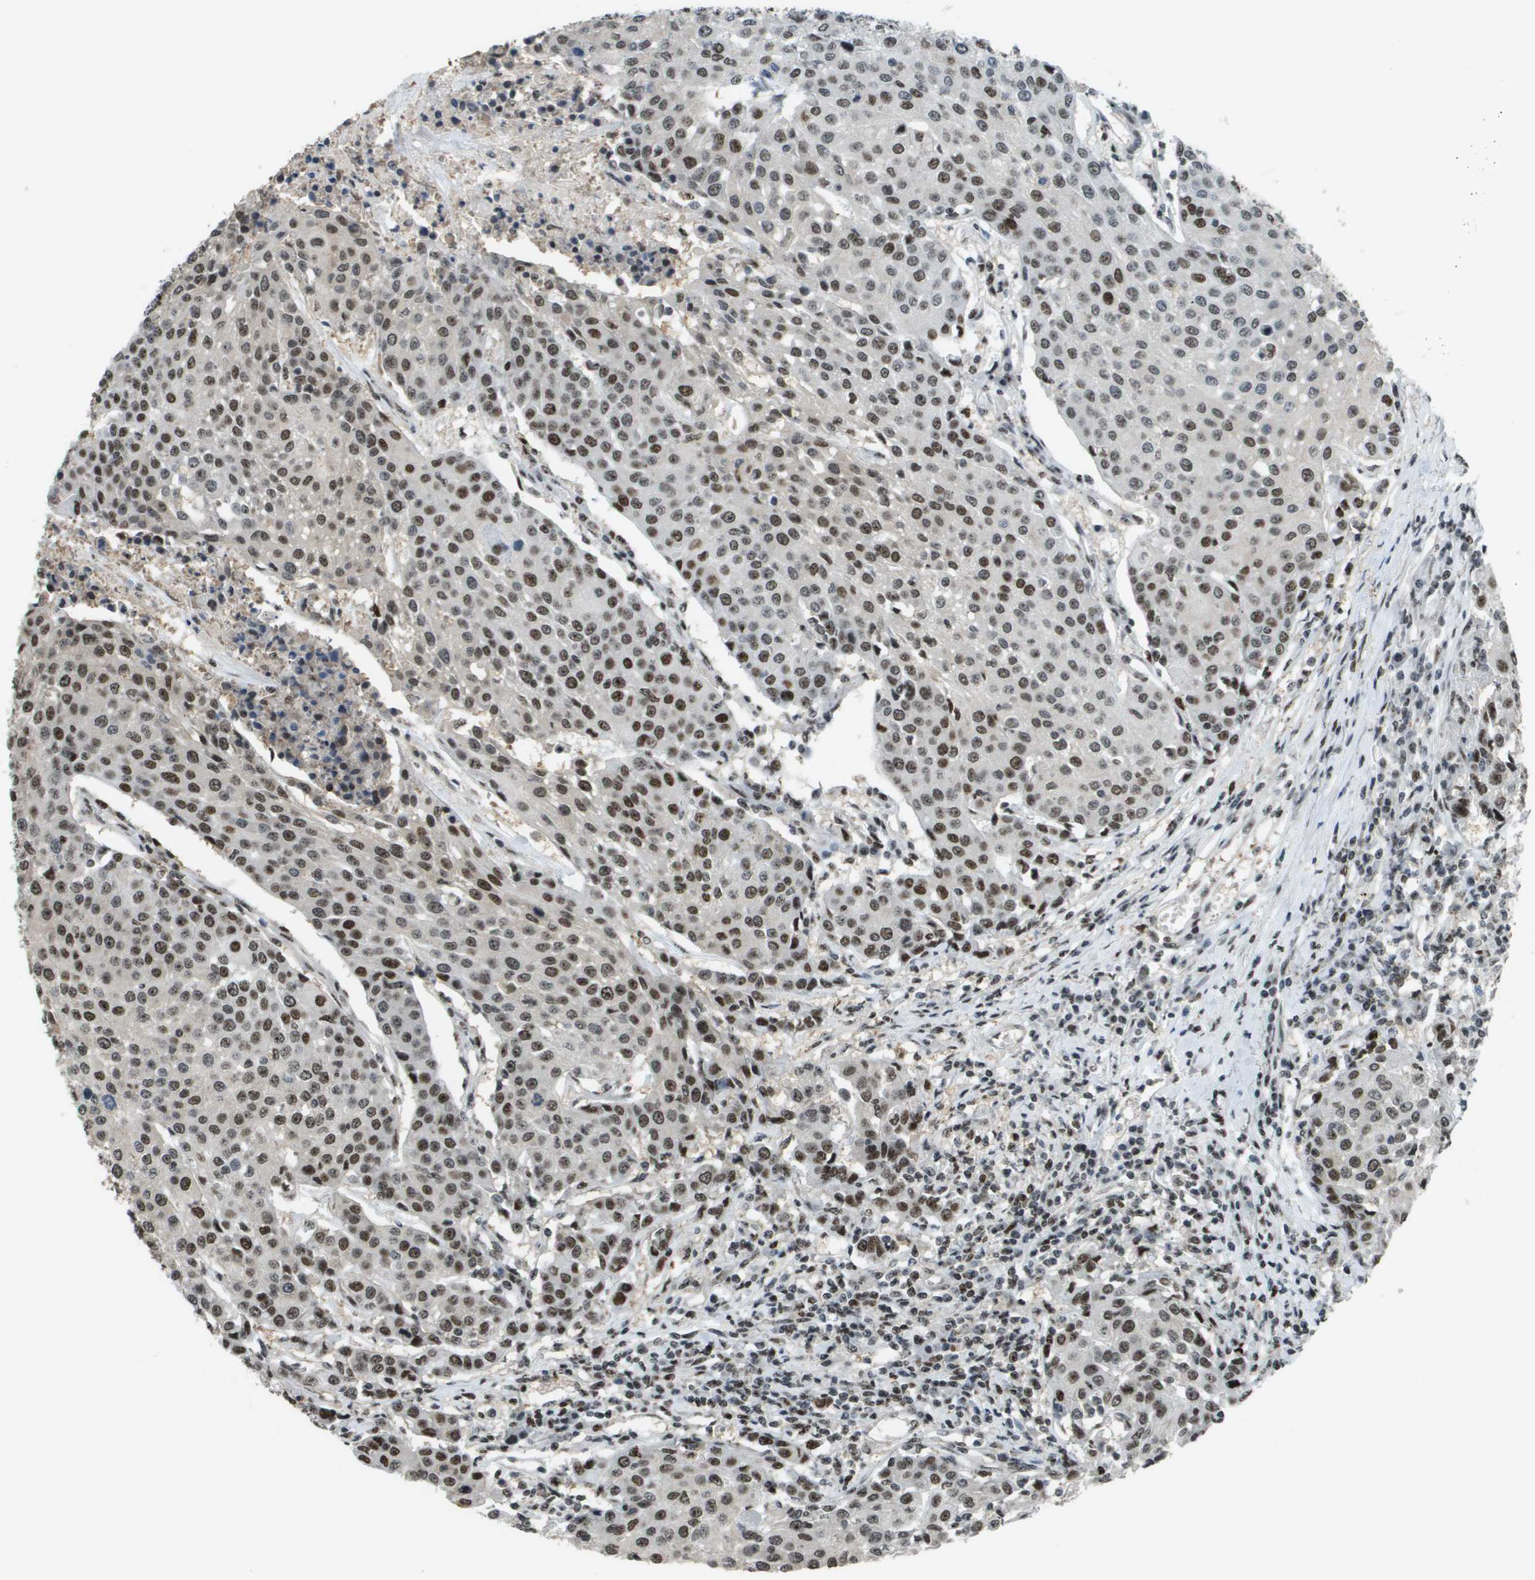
{"staining": {"intensity": "strong", "quantity": ">75%", "location": "nuclear"}, "tissue": "urothelial cancer", "cell_type": "Tumor cells", "image_type": "cancer", "snomed": [{"axis": "morphology", "description": "Urothelial carcinoma, High grade"}, {"axis": "topography", "description": "Urinary bladder"}], "caption": "Urothelial cancer tissue demonstrates strong nuclear positivity in approximately >75% of tumor cells", "gene": "SP100", "patient": {"sex": "female", "age": 85}}